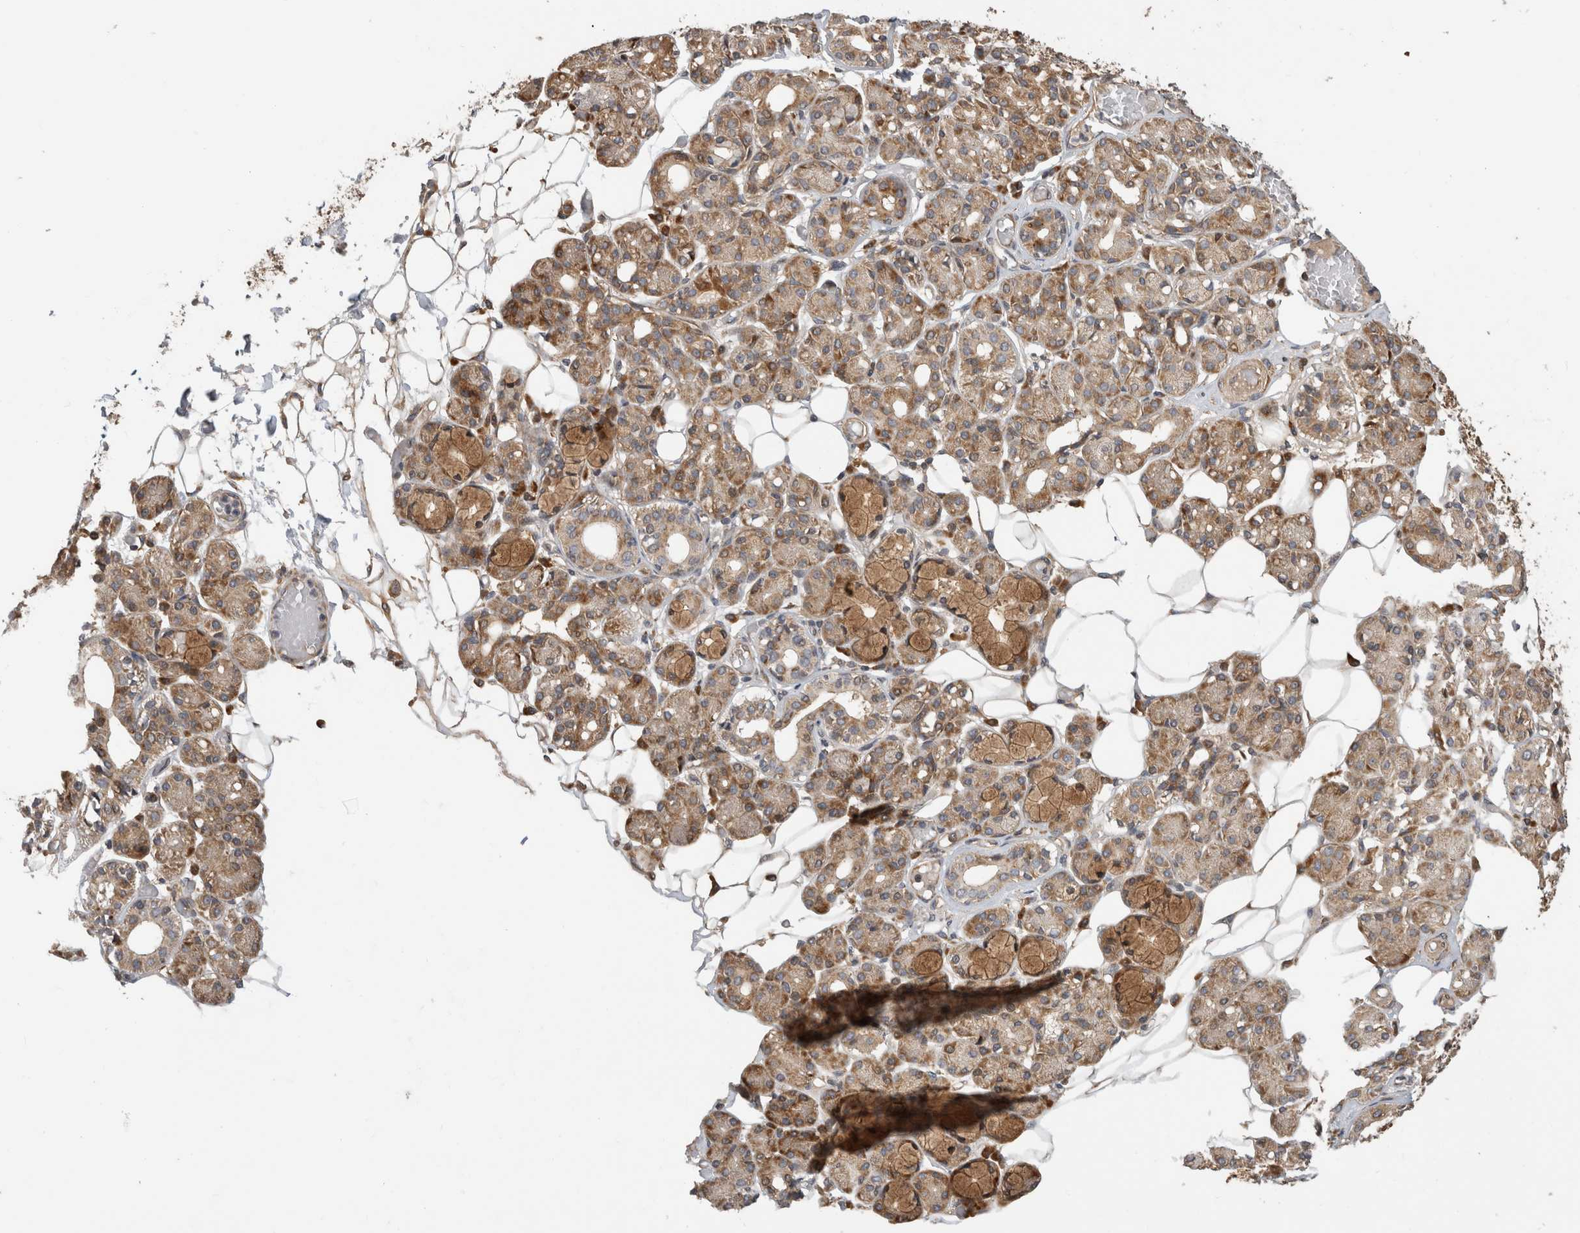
{"staining": {"intensity": "moderate", "quantity": "25%-75%", "location": "cytoplasmic/membranous"}, "tissue": "salivary gland", "cell_type": "Glandular cells", "image_type": "normal", "snomed": [{"axis": "morphology", "description": "Normal tissue, NOS"}, {"axis": "topography", "description": "Salivary gland"}], "caption": "Moderate cytoplasmic/membranous protein positivity is seen in about 25%-75% of glandular cells in salivary gland.", "gene": "PCDHB15", "patient": {"sex": "male", "age": 63}}